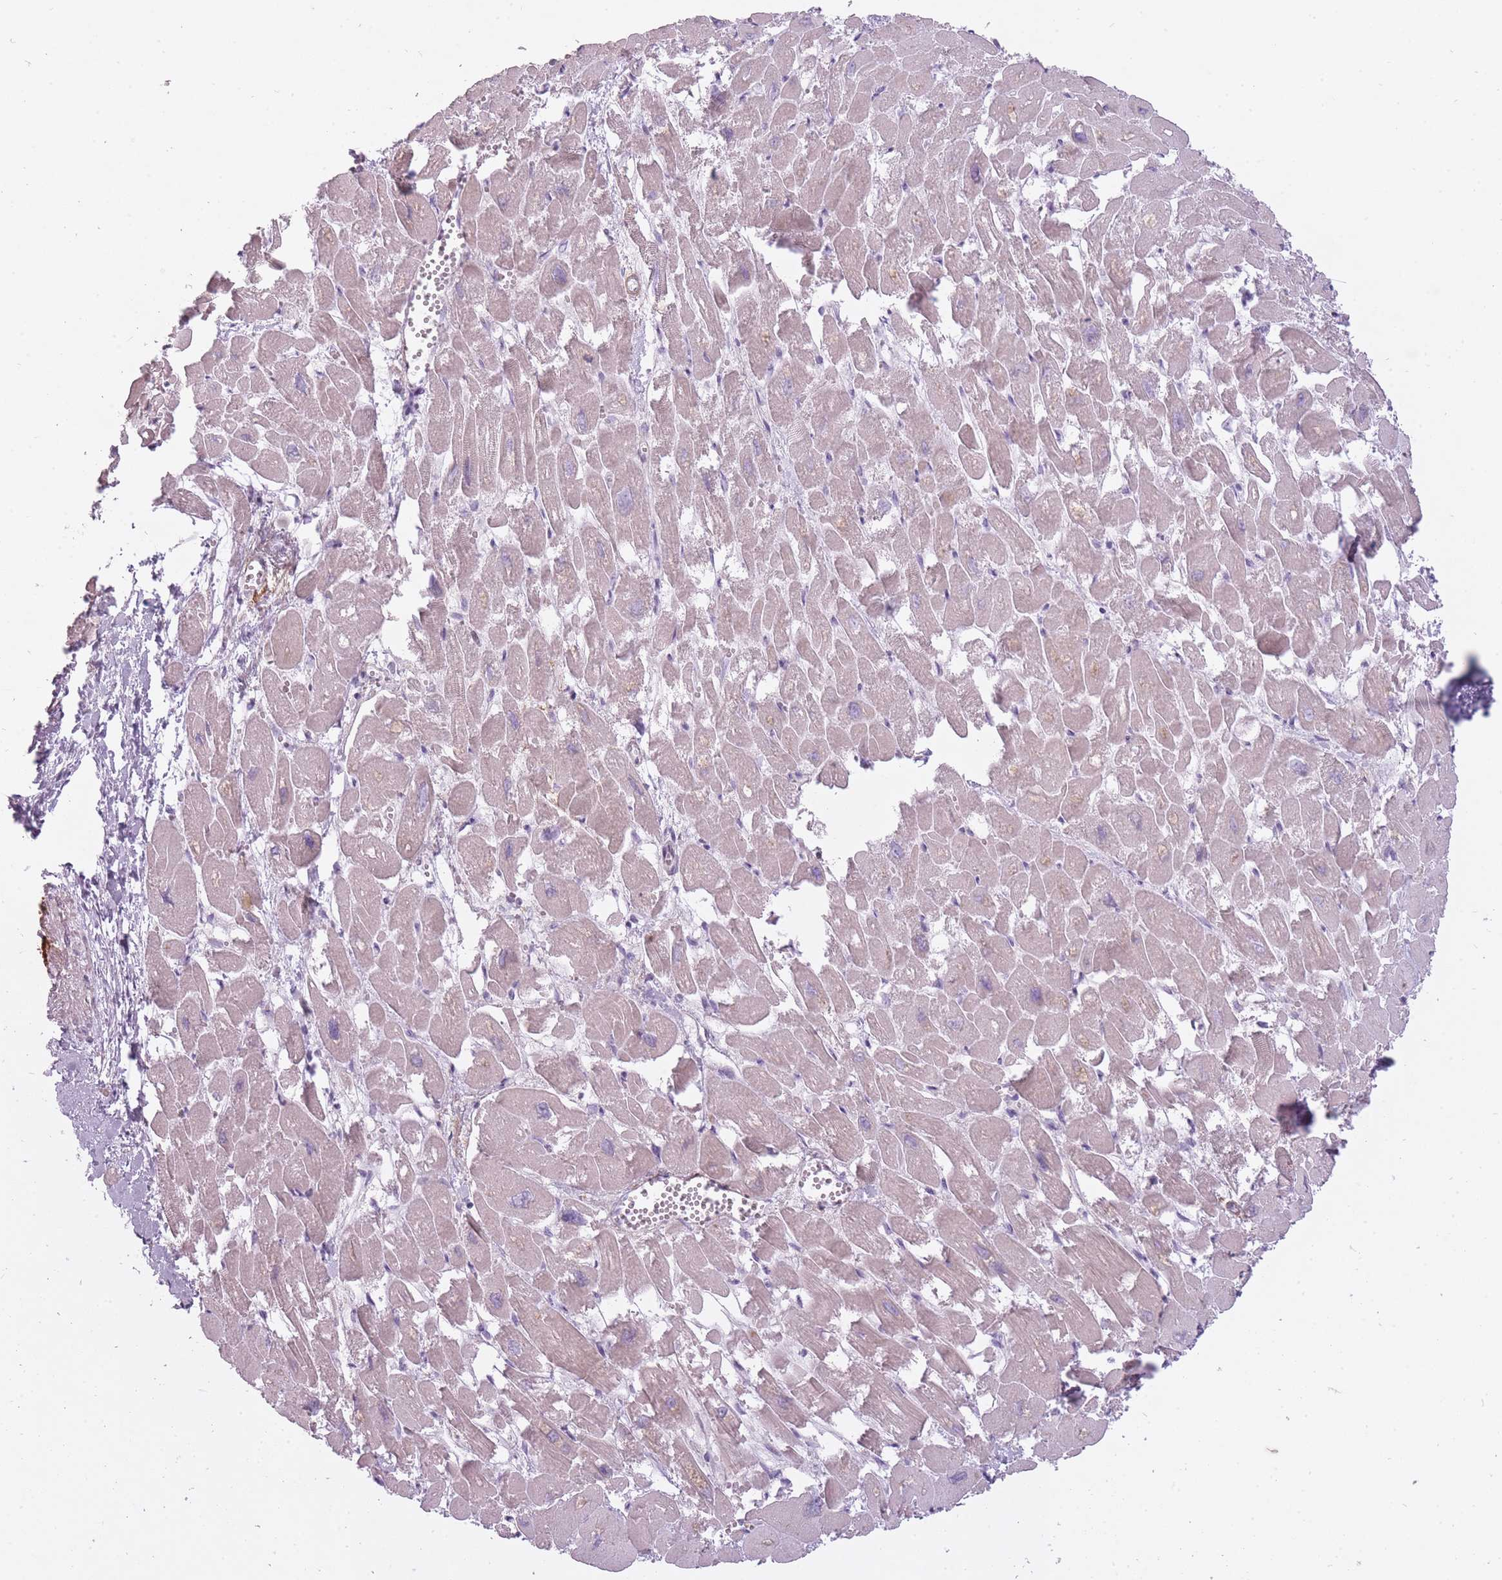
{"staining": {"intensity": "moderate", "quantity": "25%-75%", "location": "cytoplasmic/membranous"}, "tissue": "heart muscle", "cell_type": "Cardiomyocytes", "image_type": "normal", "snomed": [{"axis": "morphology", "description": "Normal tissue, NOS"}, {"axis": "topography", "description": "Heart"}], "caption": "Protein expression analysis of benign human heart muscle reveals moderate cytoplasmic/membranous positivity in about 25%-75% of cardiomyocytes.", "gene": "RFX4", "patient": {"sex": "male", "age": 54}}